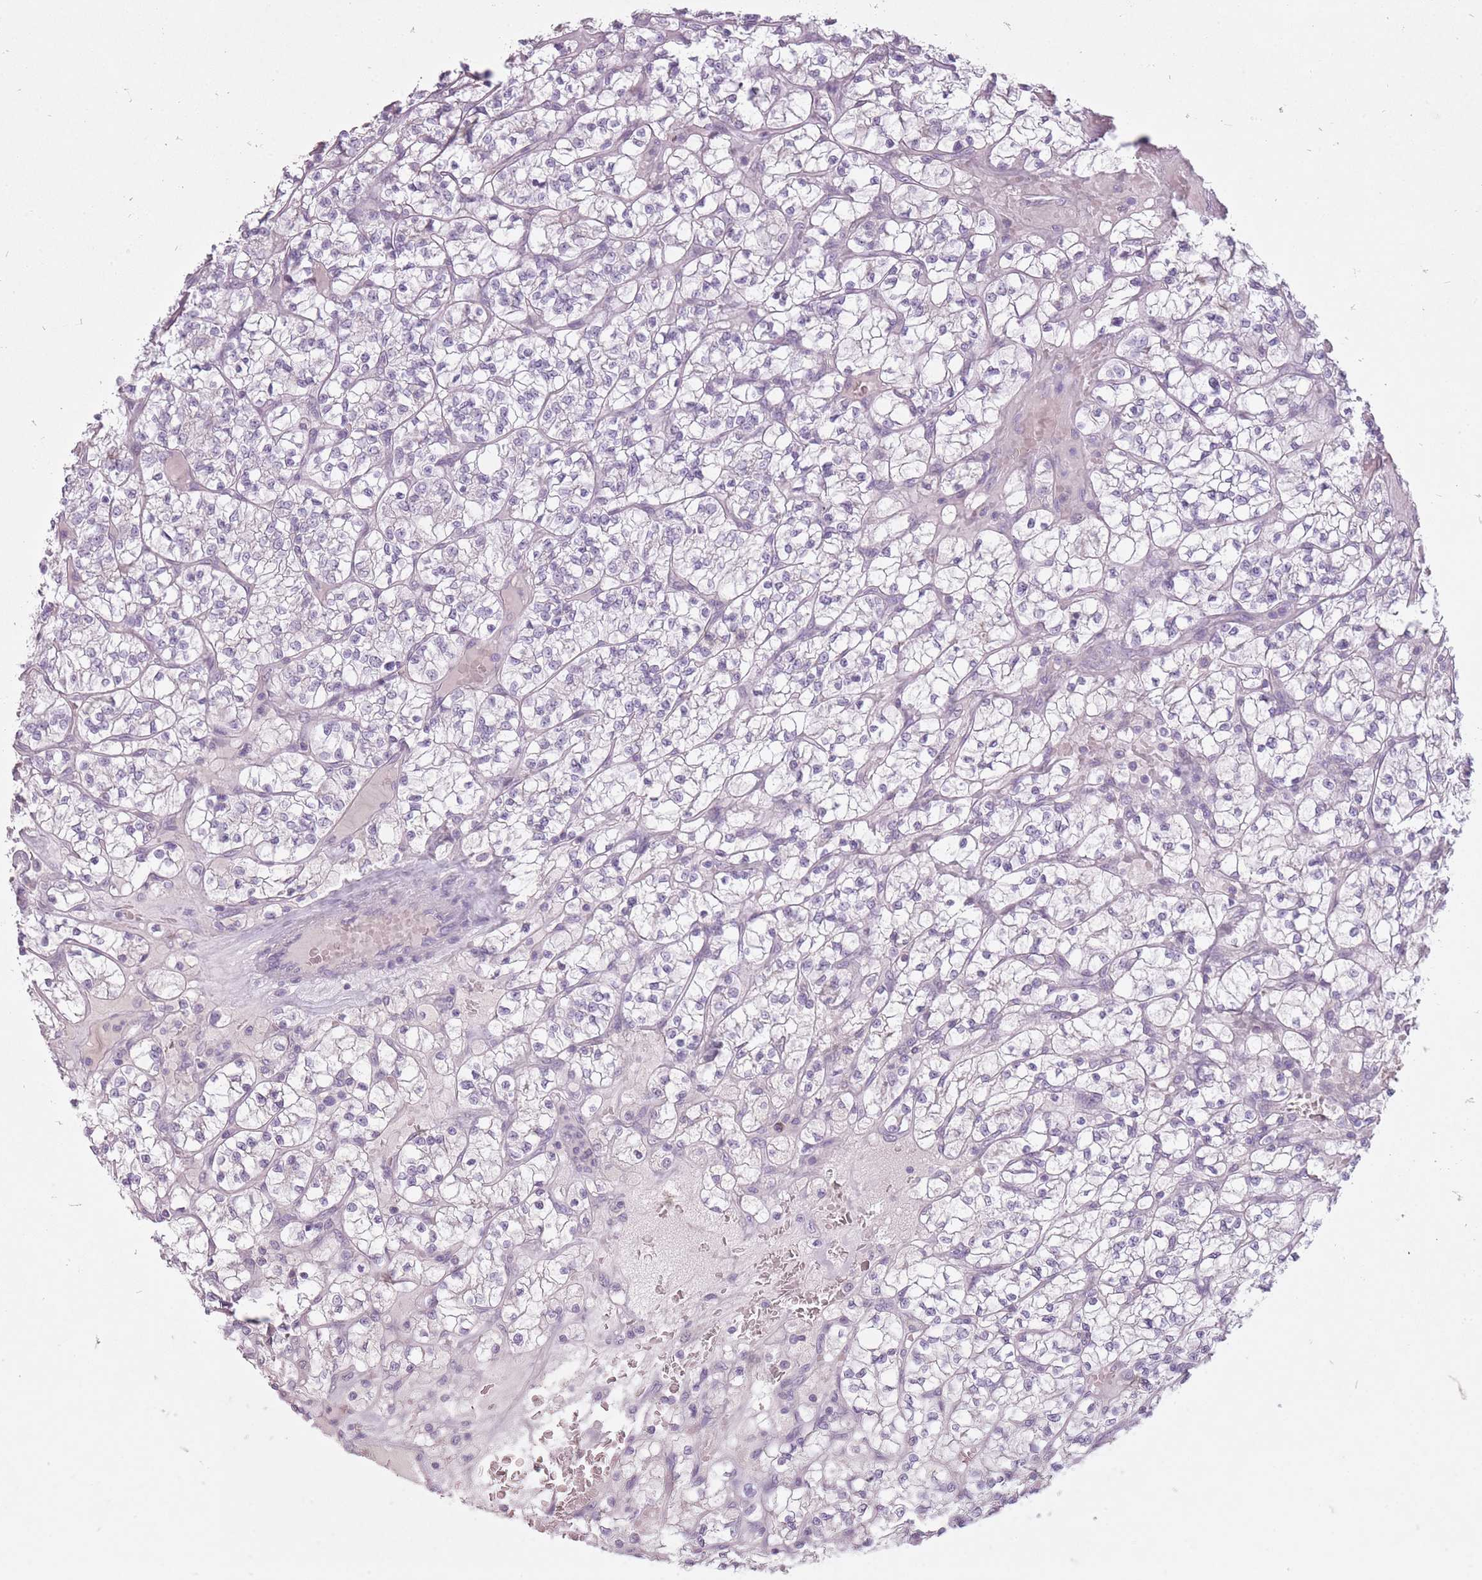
{"staining": {"intensity": "negative", "quantity": "none", "location": "none"}, "tissue": "renal cancer", "cell_type": "Tumor cells", "image_type": "cancer", "snomed": [{"axis": "morphology", "description": "Adenocarcinoma, NOS"}, {"axis": "topography", "description": "Kidney"}], "caption": "Renal cancer (adenocarcinoma) stained for a protein using IHC shows no expression tumor cells.", "gene": "FAM43B", "patient": {"sex": "female", "age": 64}}